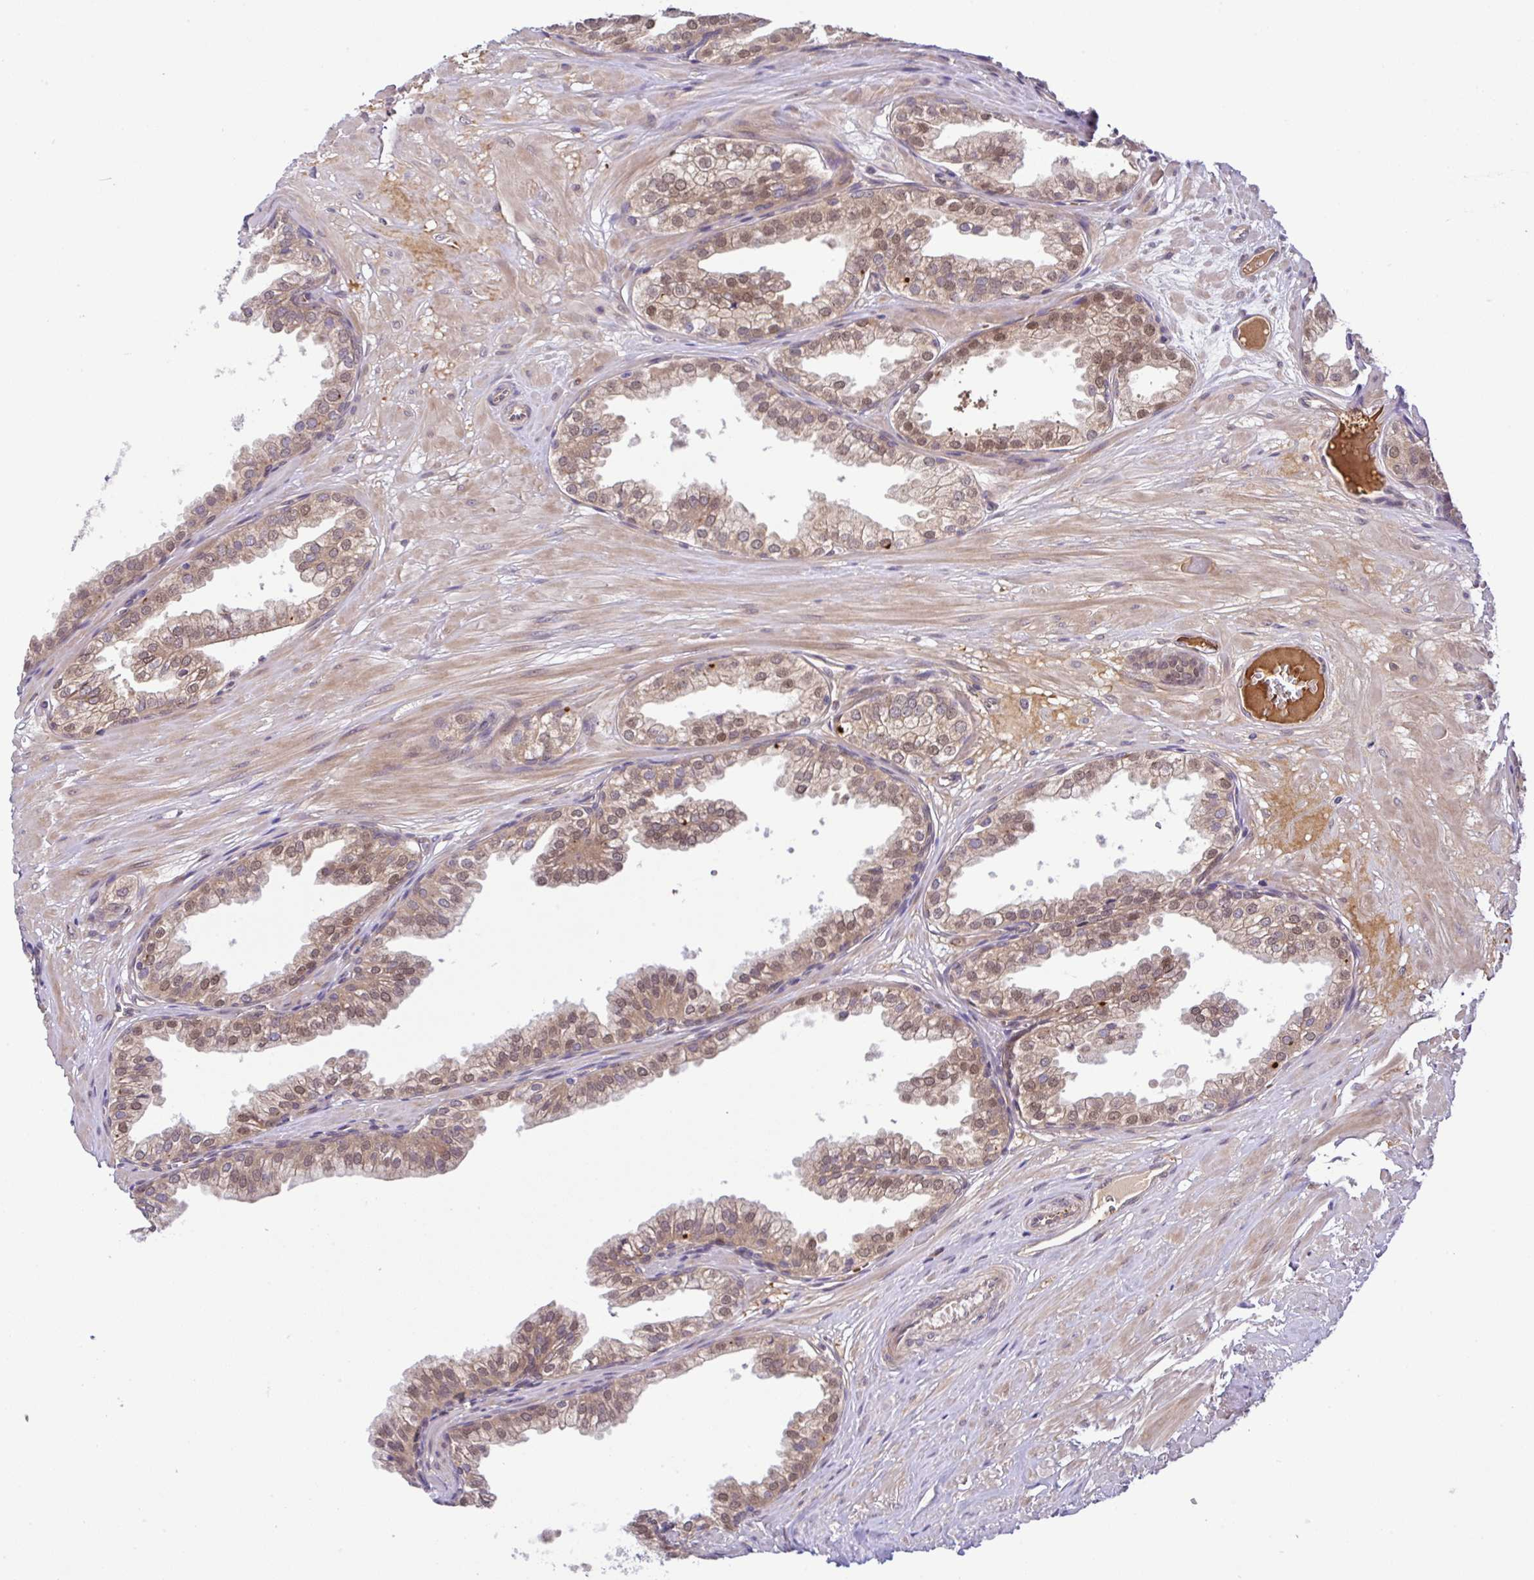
{"staining": {"intensity": "moderate", "quantity": ">75%", "location": "cytoplasmic/membranous,nuclear"}, "tissue": "prostate", "cell_type": "Glandular cells", "image_type": "normal", "snomed": [{"axis": "morphology", "description": "Normal tissue, NOS"}, {"axis": "topography", "description": "Prostate"}, {"axis": "topography", "description": "Peripheral nerve tissue"}], "caption": "Glandular cells exhibit medium levels of moderate cytoplasmic/membranous,nuclear positivity in approximately >75% of cells in normal human prostate.", "gene": "UBE4A", "patient": {"sex": "male", "age": 55}}